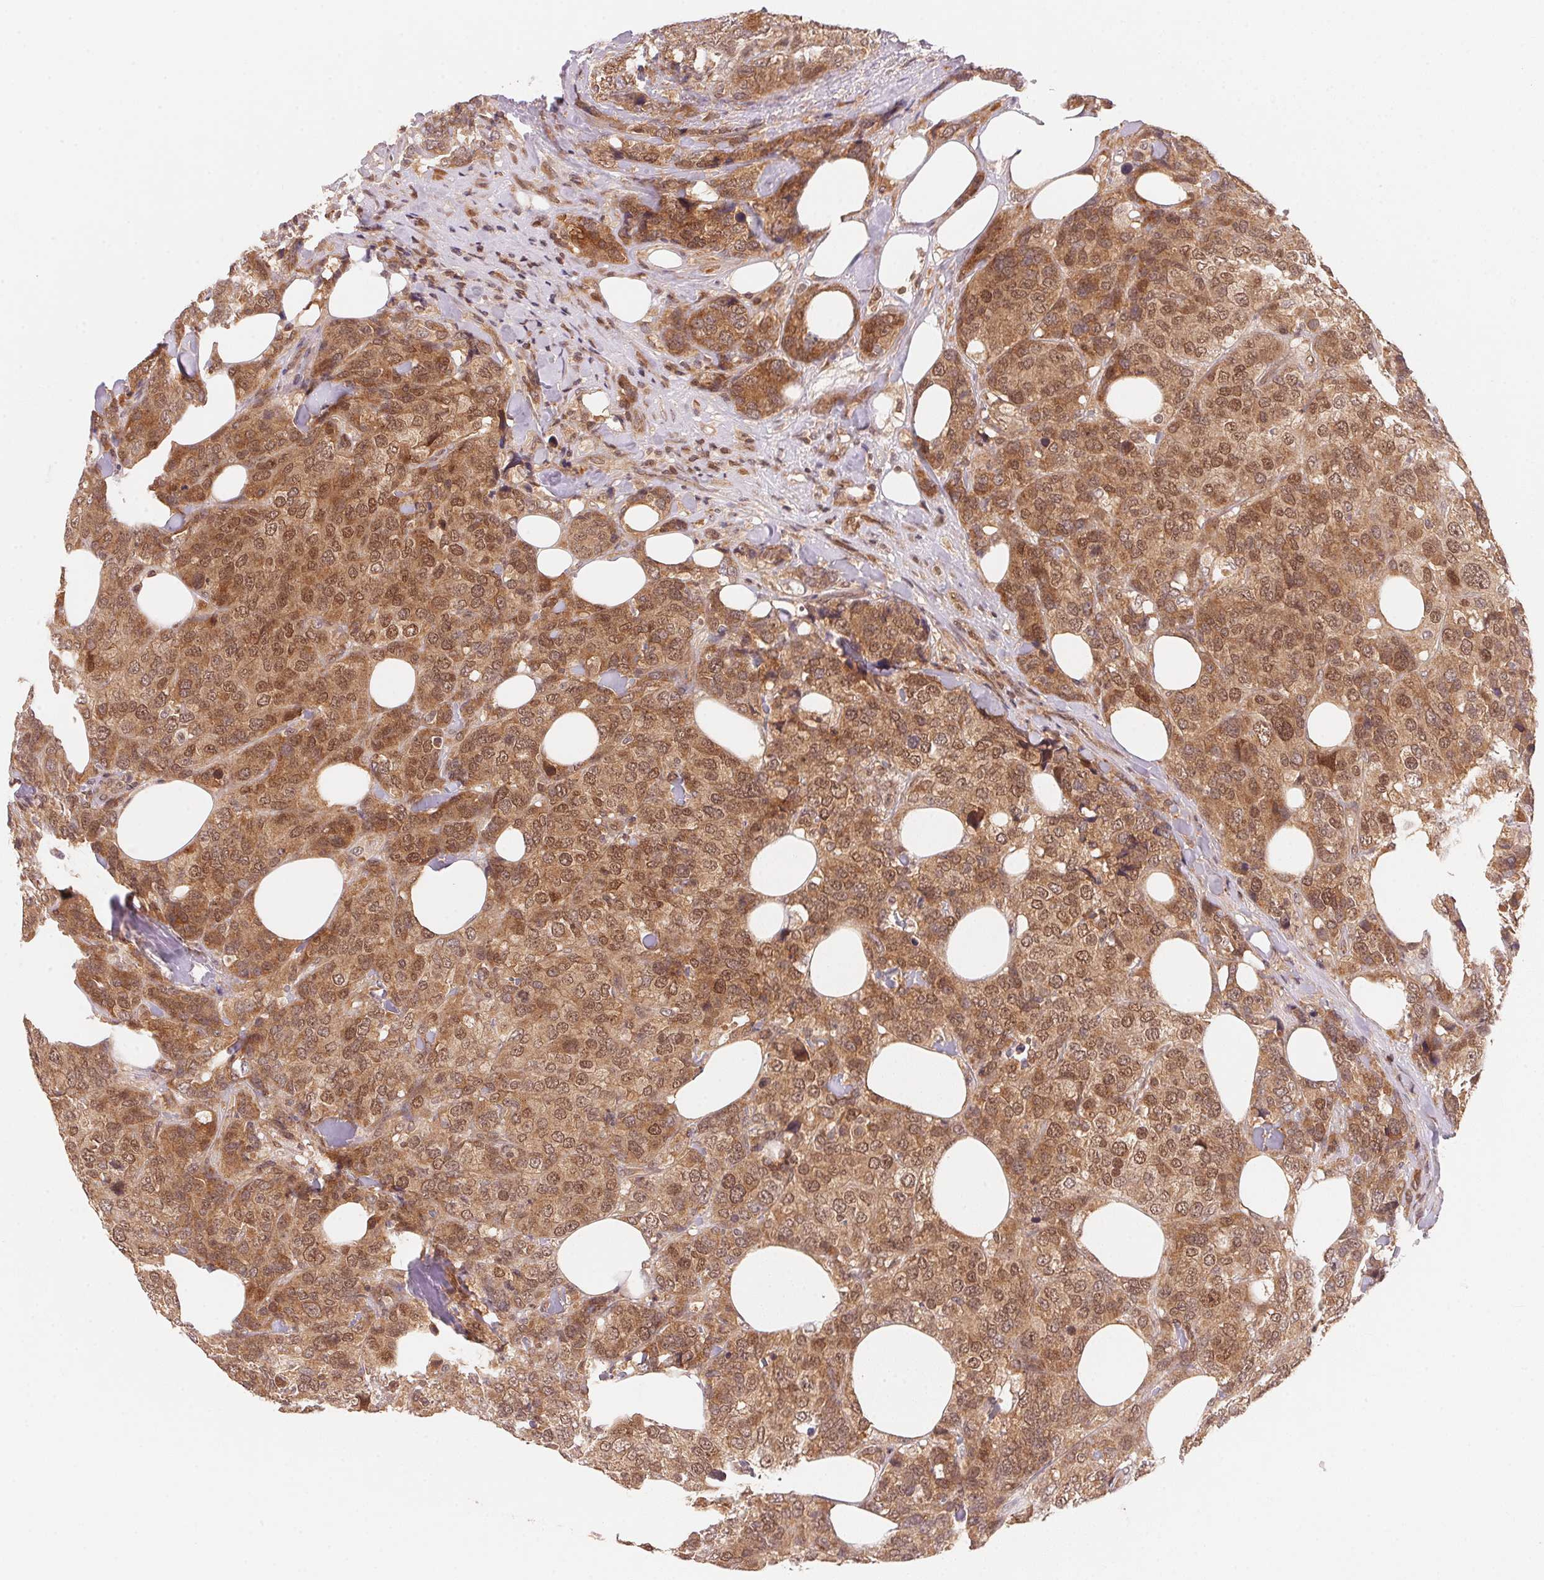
{"staining": {"intensity": "moderate", "quantity": ">75%", "location": "cytoplasmic/membranous,nuclear"}, "tissue": "breast cancer", "cell_type": "Tumor cells", "image_type": "cancer", "snomed": [{"axis": "morphology", "description": "Lobular carcinoma"}, {"axis": "topography", "description": "Breast"}], "caption": "This histopathology image displays breast cancer (lobular carcinoma) stained with IHC to label a protein in brown. The cytoplasmic/membranous and nuclear of tumor cells show moderate positivity for the protein. Nuclei are counter-stained blue.", "gene": "CCDC102B", "patient": {"sex": "female", "age": 59}}